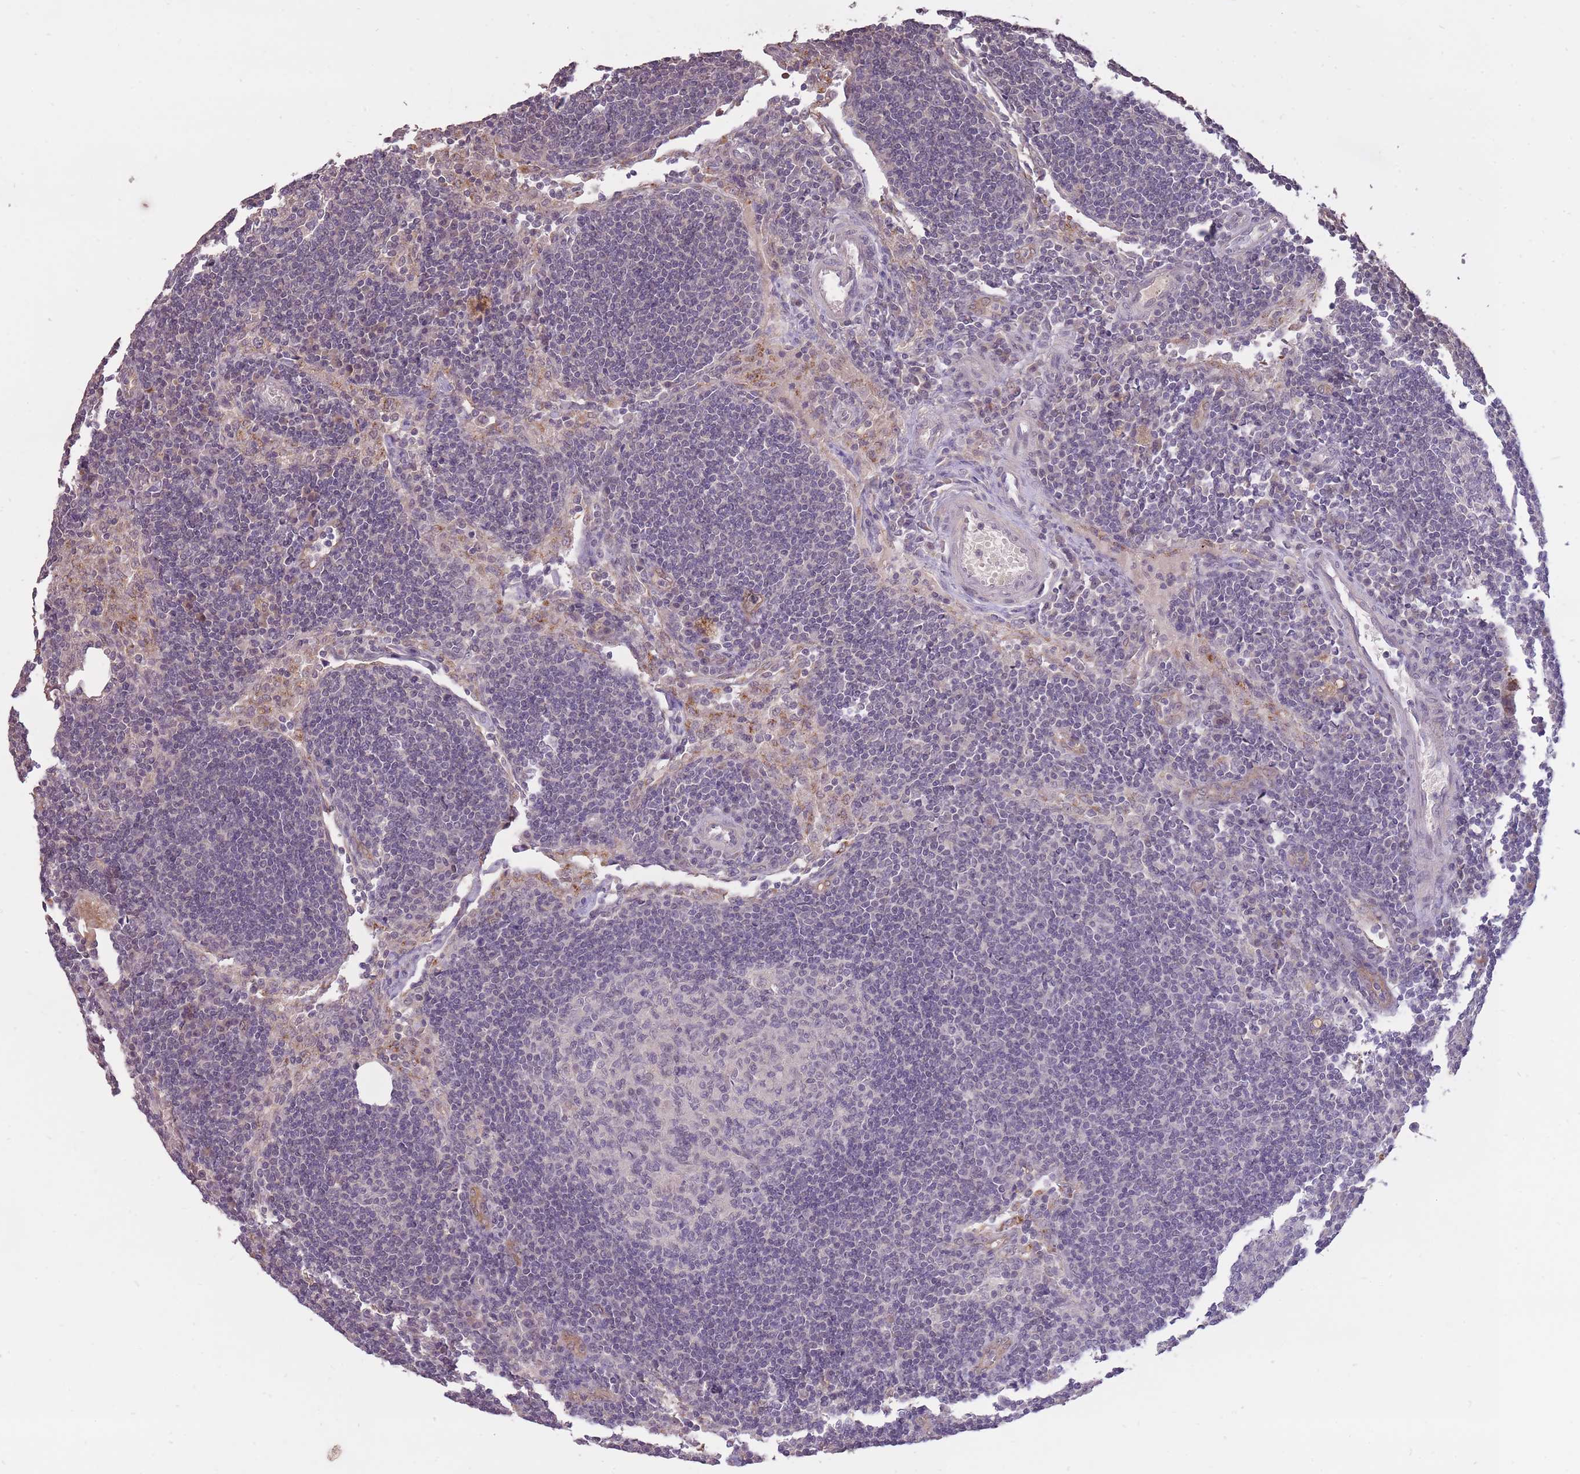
{"staining": {"intensity": "negative", "quantity": "none", "location": "none"}, "tissue": "lymph node", "cell_type": "Germinal center cells", "image_type": "normal", "snomed": [{"axis": "morphology", "description": "Normal tissue, NOS"}, {"axis": "topography", "description": "Lymph node"}], "caption": "Immunohistochemistry (IHC) micrograph of unremarkable lymph node stained for a protein (brown), which exhibits no positivity in germinal center cells. Brightfield microscopy of IHC stained with DAB (brown) and hematoxylin (blue), captured at high magnification.", "gene": "LRATD2", "patient": {"sex": "female", "age": 73}}